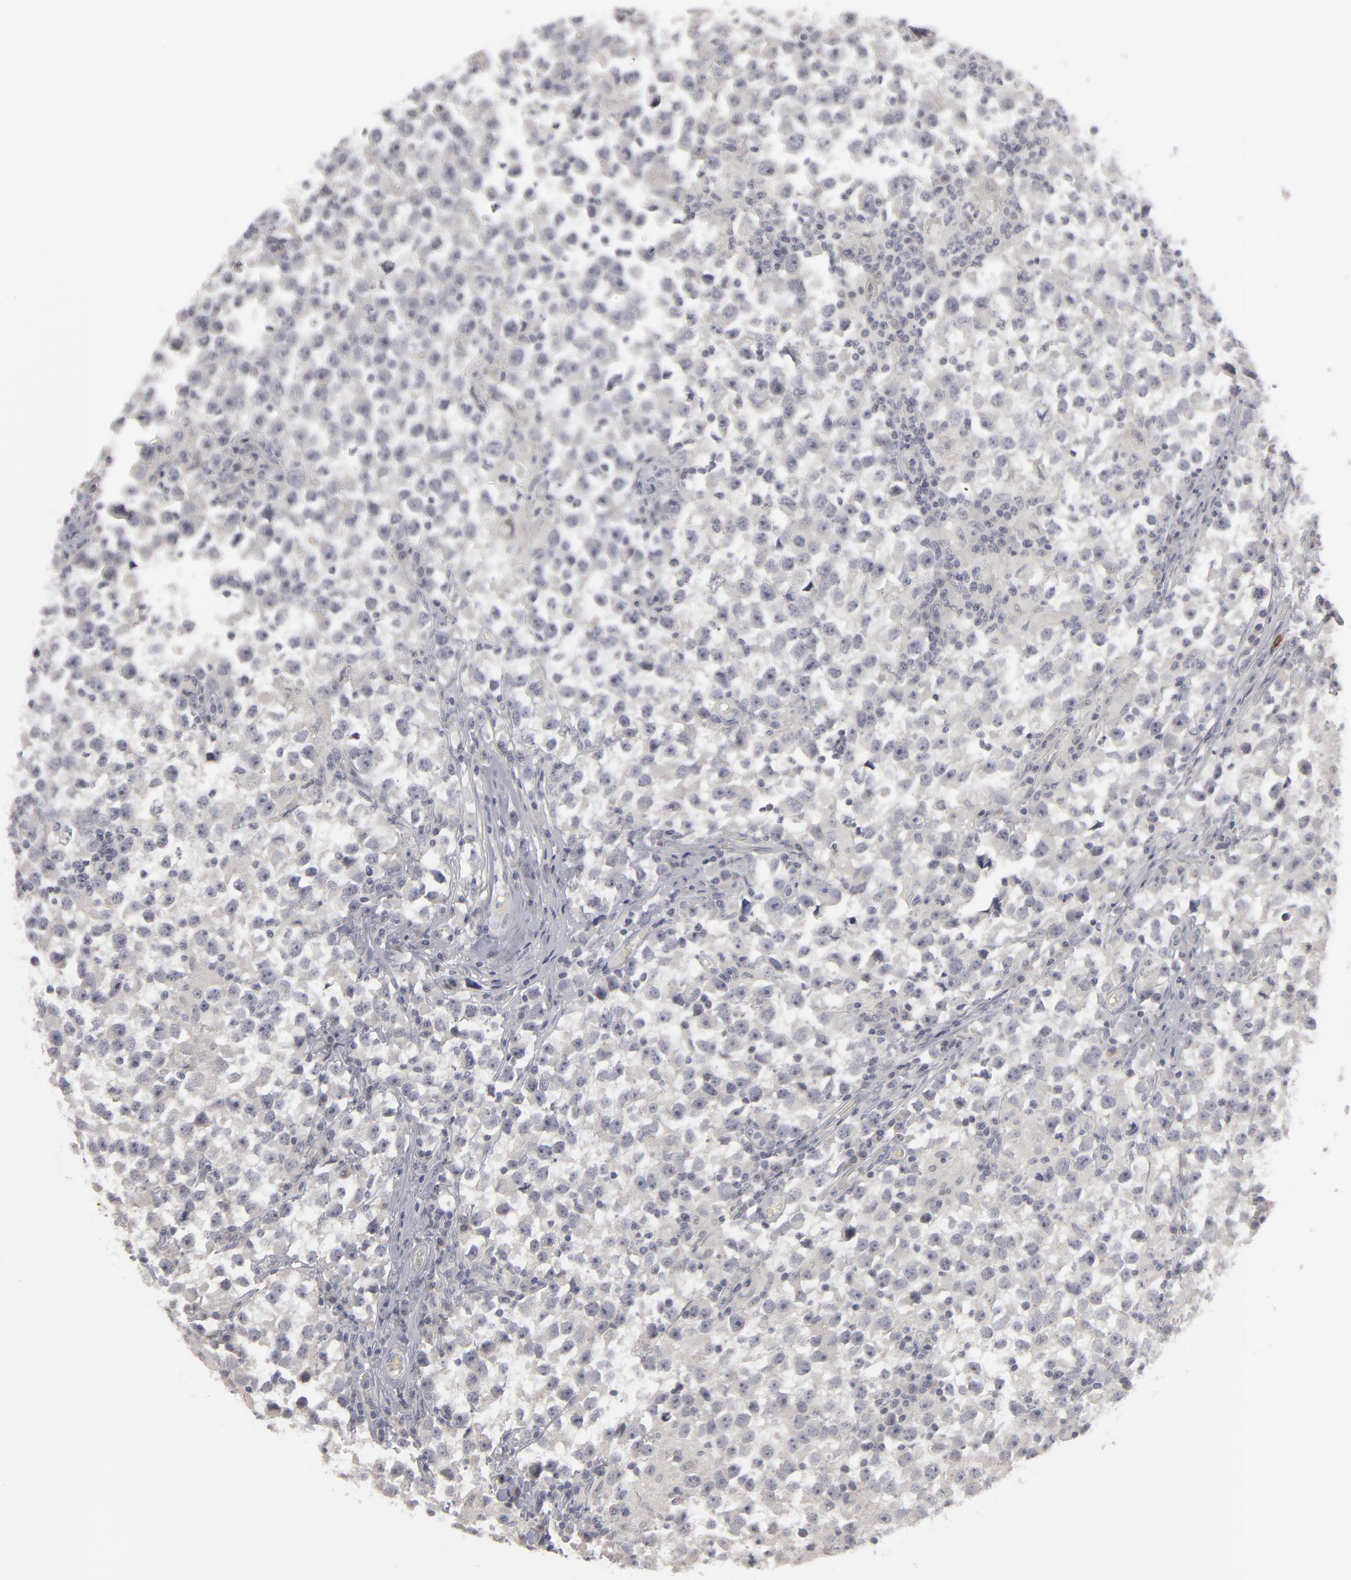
{"staining": {"intensity": "negative", "quantity": "none", "location": "none"}, "tissue": "testis cancer", "cell_type": "Tumor cells", "image_type": "cancer", "snomed": [{"axis": "morphology", "description": "Seminoma, NOS"}, {"axis": "topography", "description": "Testis"}], "caption": "Human testis cancer stained for a protein using immunohistochemistry exhibits no expression in tumor cells.", "gene": "KIAA1210", "patient": {"sex": "male", "age": 33}}